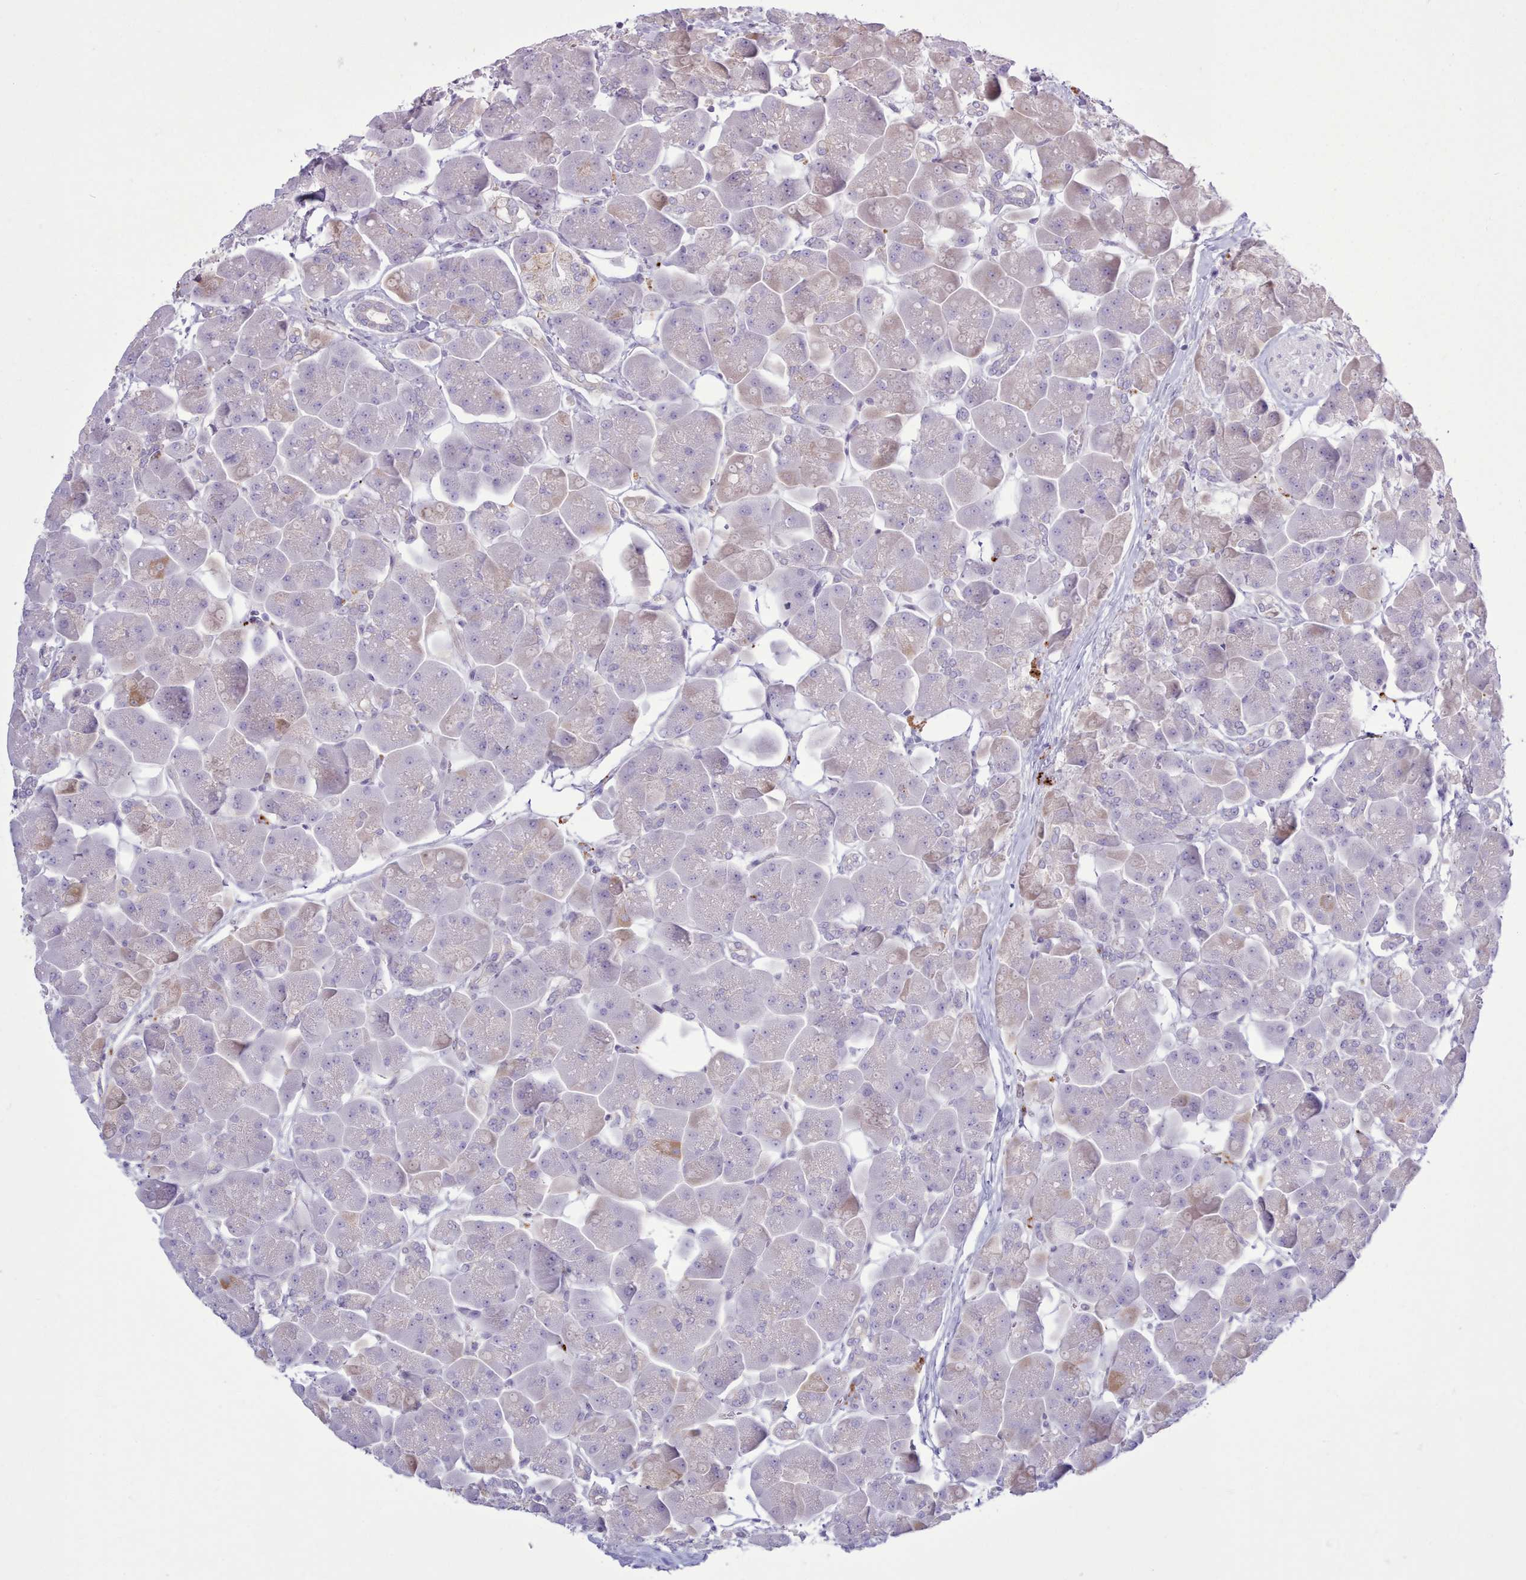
{"staining": {"intensity": "weak", "quantity": "<25%", "location": "cytoplasmic/membranous"}, "tissue": "pancreas", "cell_type": "Exocrine glandular cells", "image_type": "normal", "snomed": [{"axis": "morphology", "description": "Normal tissue, NOS"}, {"axis": "topography", "description": "Pancreas"}], "caption": "IHC micrograph of normal pancreas: human pancreas stained with DAB reveals no significant protein positivity in exocrine glandular cells.", "gene": "SRD5A1", "patient": {"sex": "male", "age": 66}}